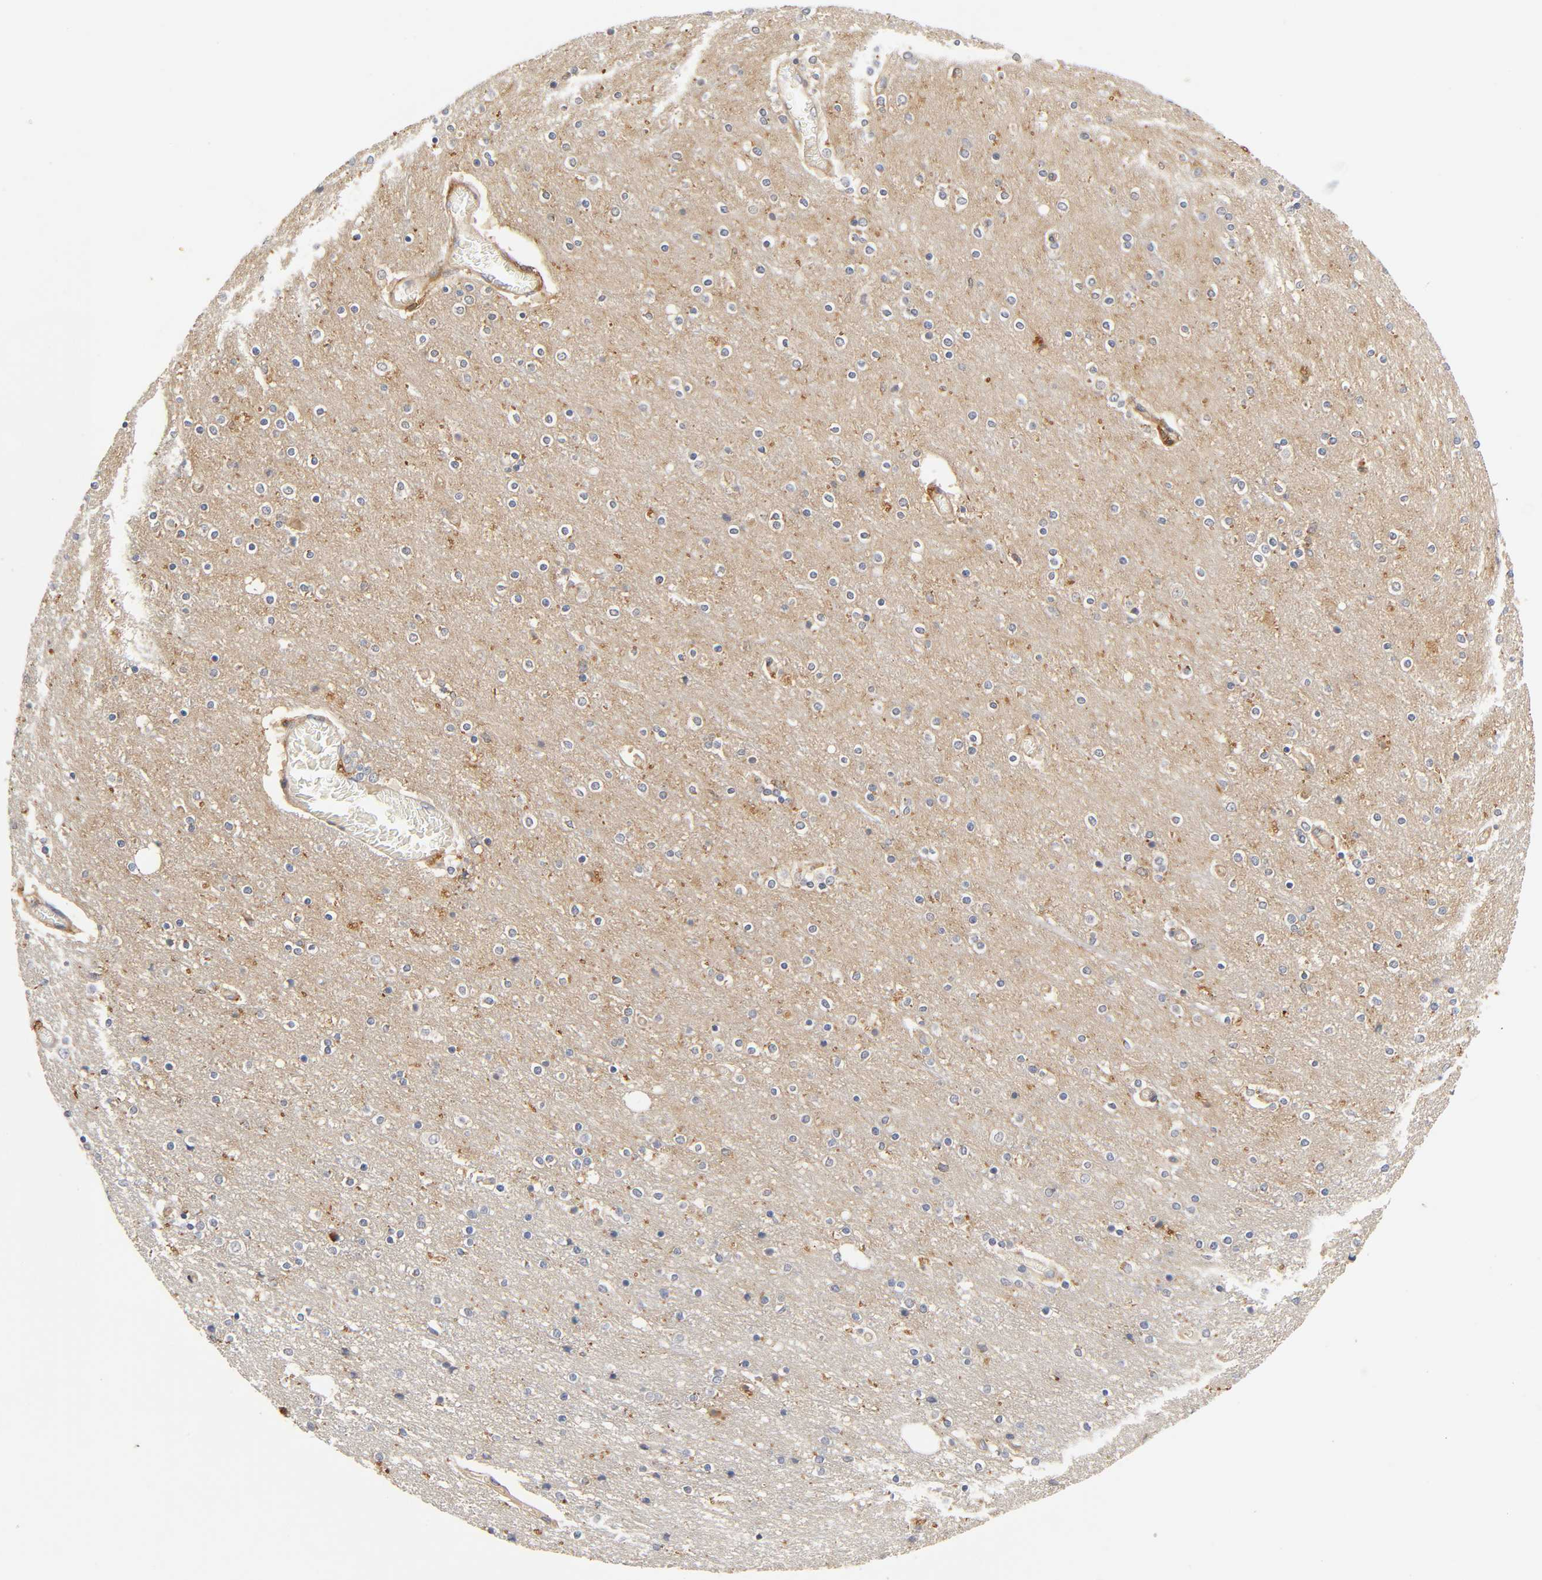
{"staining": {"intensity": "moderate", "quantity": ">75%", "location": "cytoplasmic/membranous"}, "tissue": "cerebral cortex", "cell_type": "Endothelial cells", "image_type": "normal", "snomed": [{"axis": "morphology", "description": "Normal tissue, NOS"}, {"axis": "topography", "description": "Cerebral cortex"}], "caption": "The image displays staining of normal cerebral cortex, revealing moderate cytoplasmic/membranous protein expression (brown color) within endothelial cells.", "gene": "RHOA", "patient": {"sex": "female", "age": 54}}